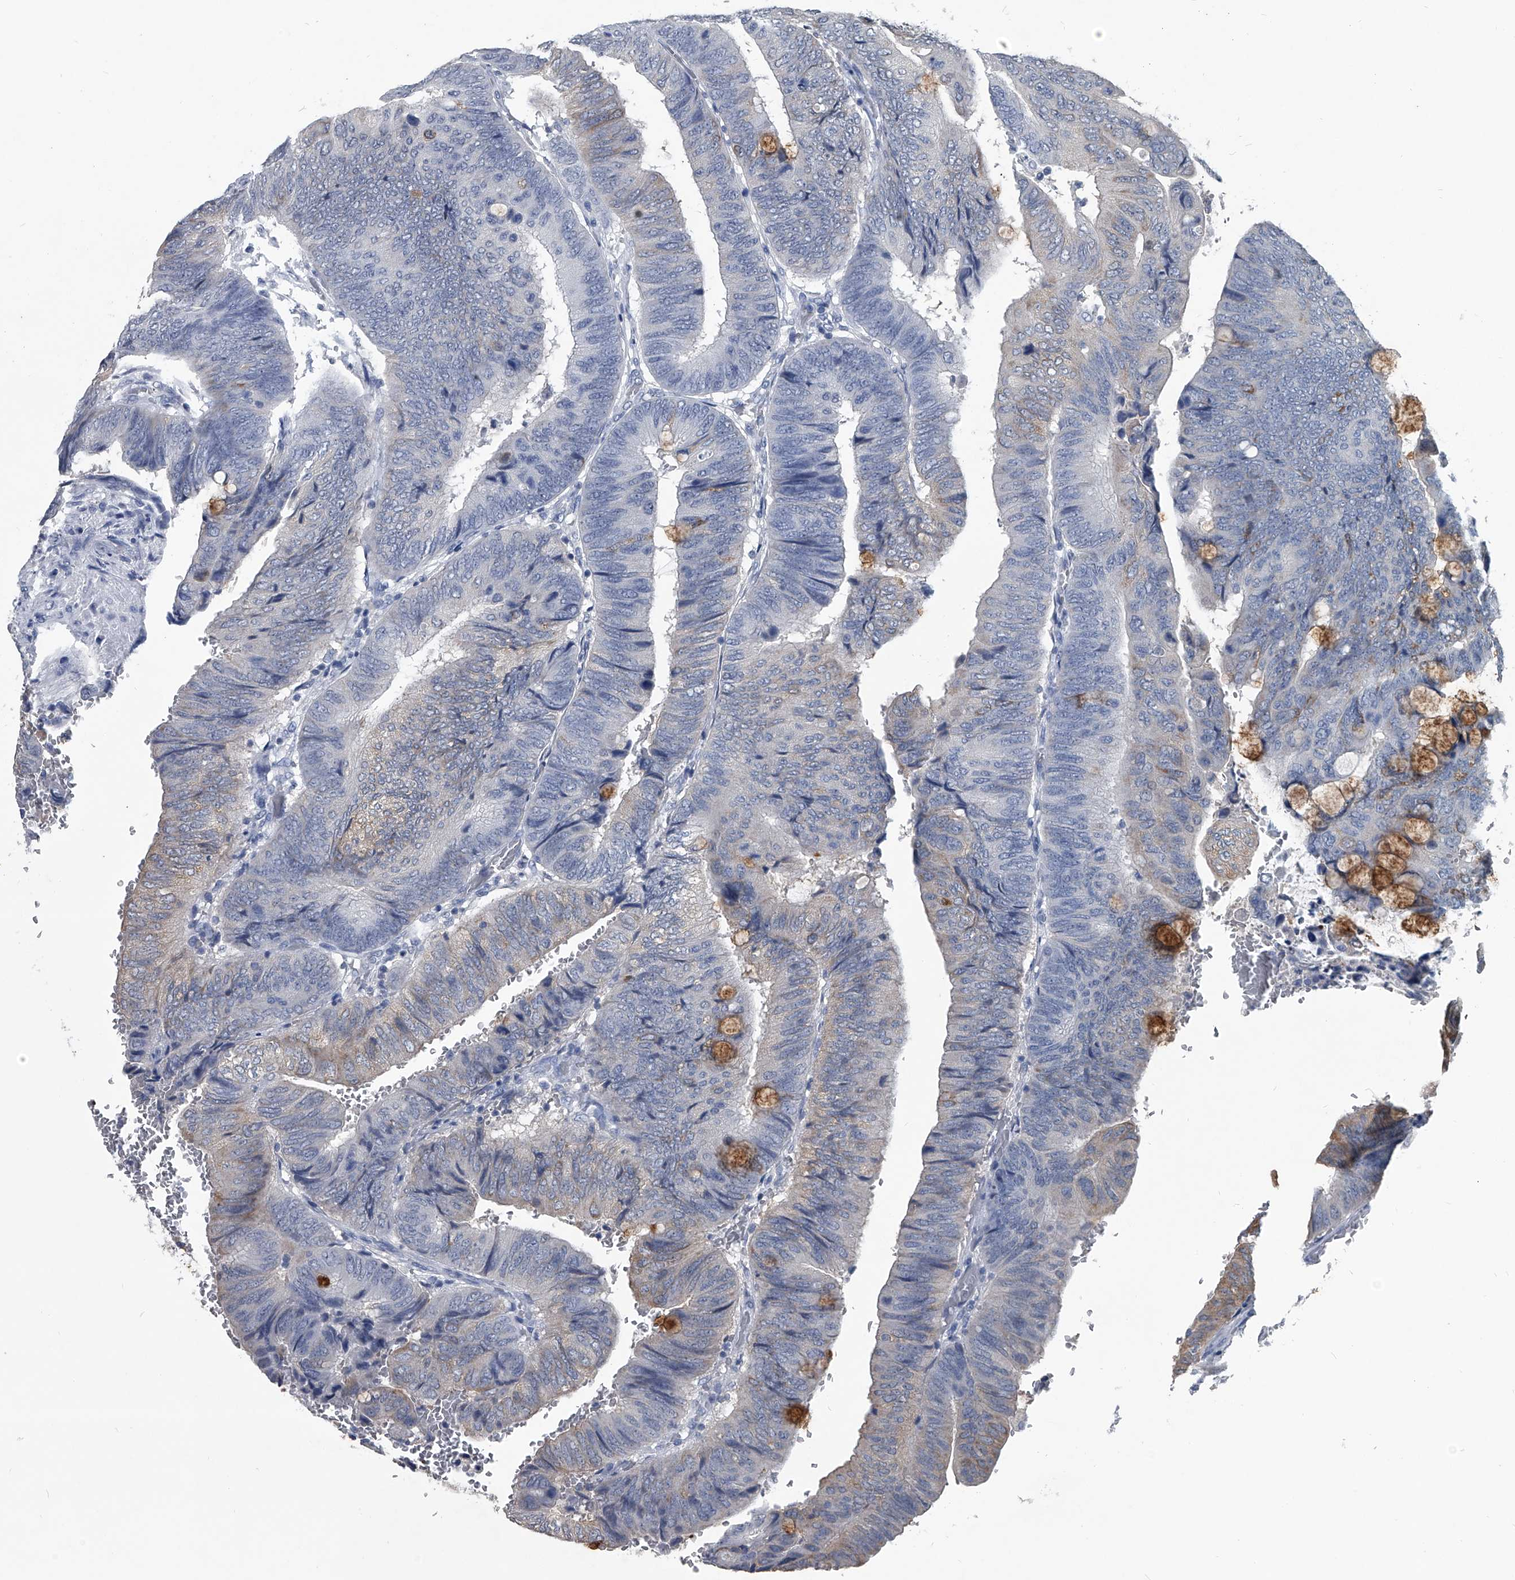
{"staining": {"intensity": "negative", "quantity": "none", "location": "none"}, "tissue": "colorectal cancer", "cell_type": "Tumor cells", "image_type": "cancer", "snomed": [{"axis": "morphology", "description": "Normal tissue, NOS"}, {"axis": "morphology", "description": "Adenocarcinoma, NOS"}, {"axis": "topography", "description": "Rectum"}, {"axis": "topography", "description": "Peripheral nerve tissue"}], "caption": "A histopathology image of human colorectal cancer is negative for staining in tumor cells. (DAB (3,3'-diaminobenzidine) IHC with hematoxylin counter stain).", "gene": "BCAS1", "patient": {"sex": "male", "age": 92}}